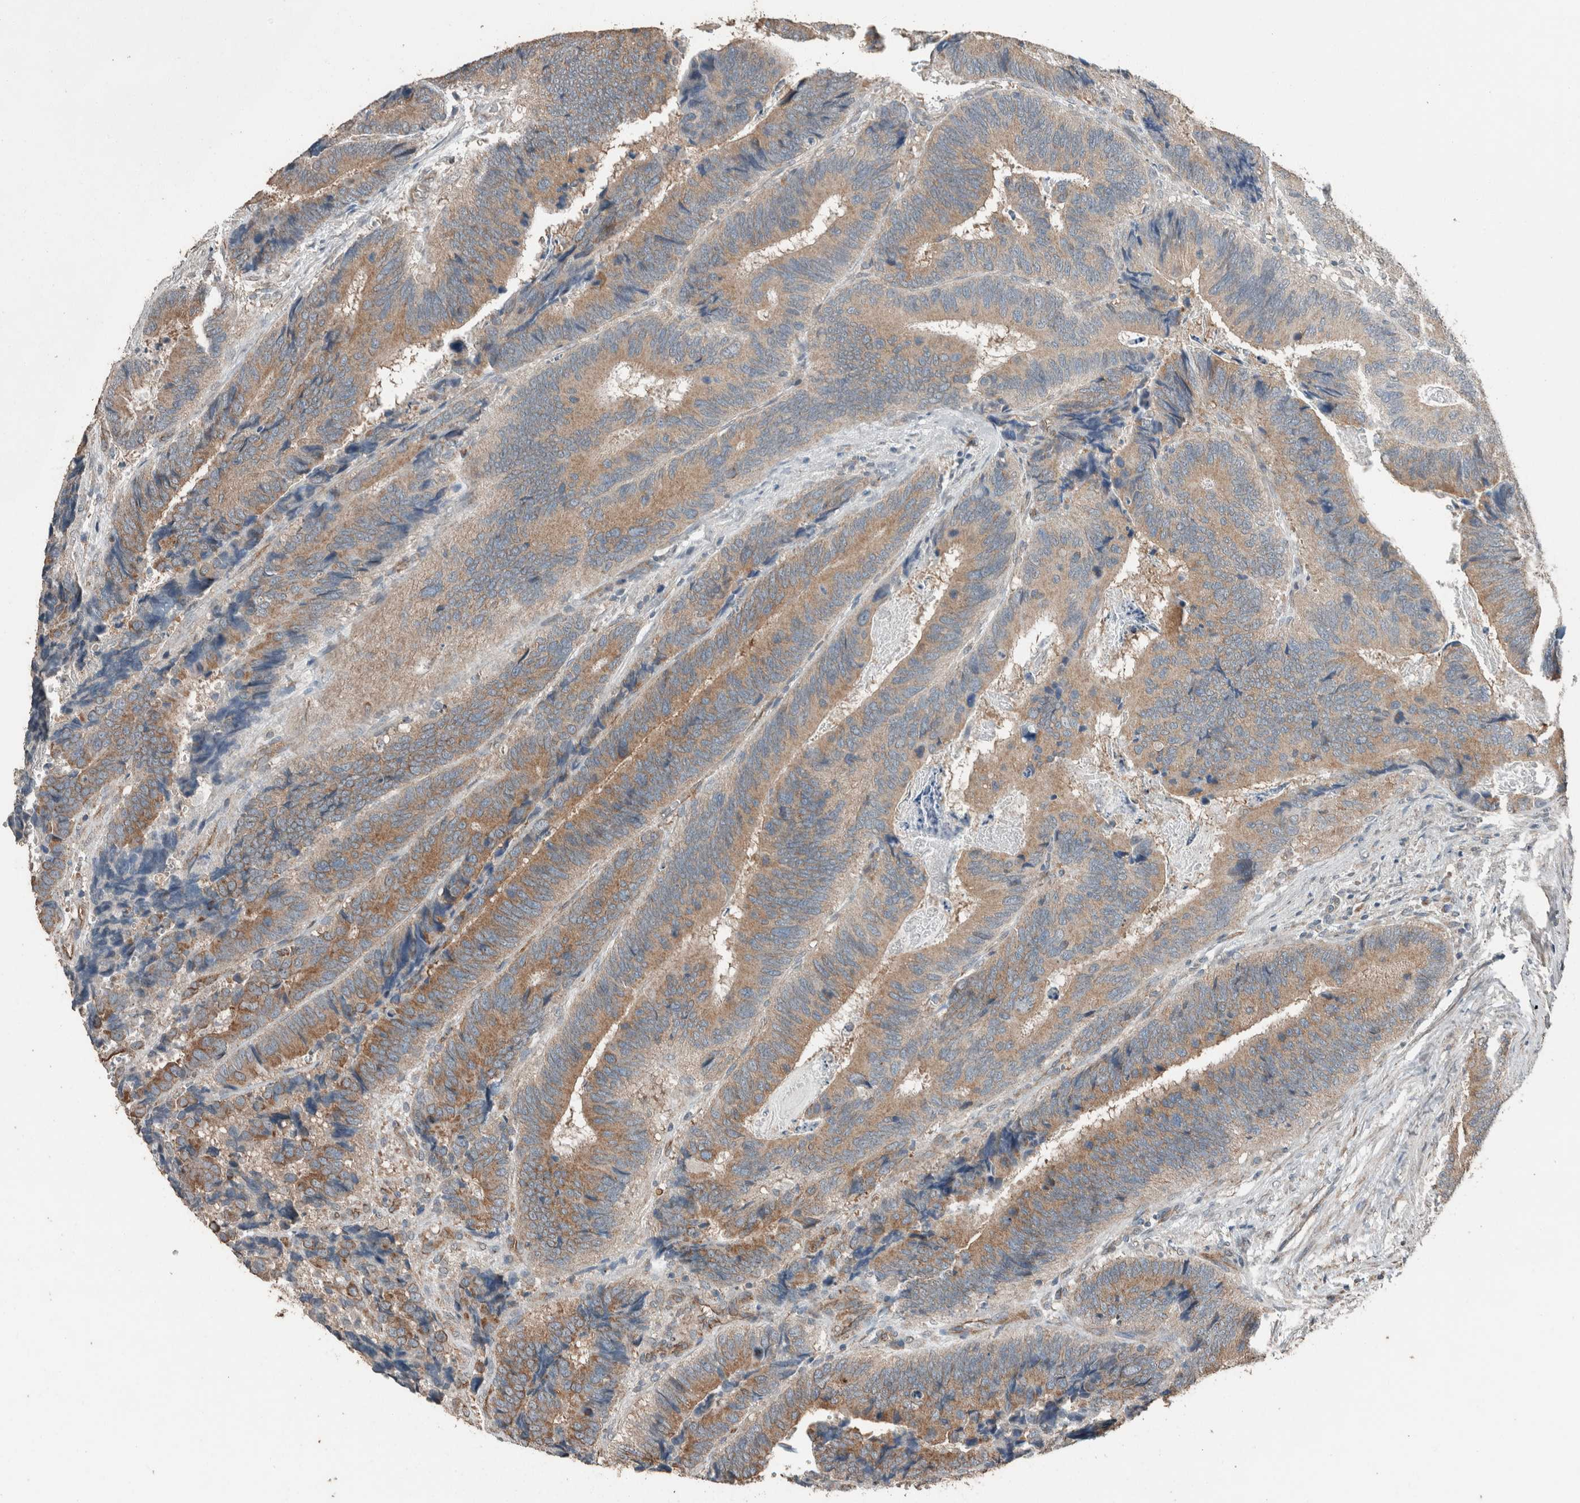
{"staining": {"intensity": "moderate", "quantity": ">75%", "location": "cytoplasmic/membranous"}, "tissue": "colorectal cancer", "cell_type": "Tumor cells", "image_type": "cancer", "snomed": [{"axis": "morphology", "description": "Inflammation, NOS"}, {"axis": "morphology", "description": "Adenocarcinoma, NOS"}, {"axis": "topography", "description": "Colon"}], "caption": "There is medium levels of moderate cytoplasmic/membranous staining in tumor cells of adenocarcinoma (colorectal), as demonstrated by immunohistochemical staining (brown color).", "gene": "ACVR2B", "patient": {"sex": "male", "age": 72}}